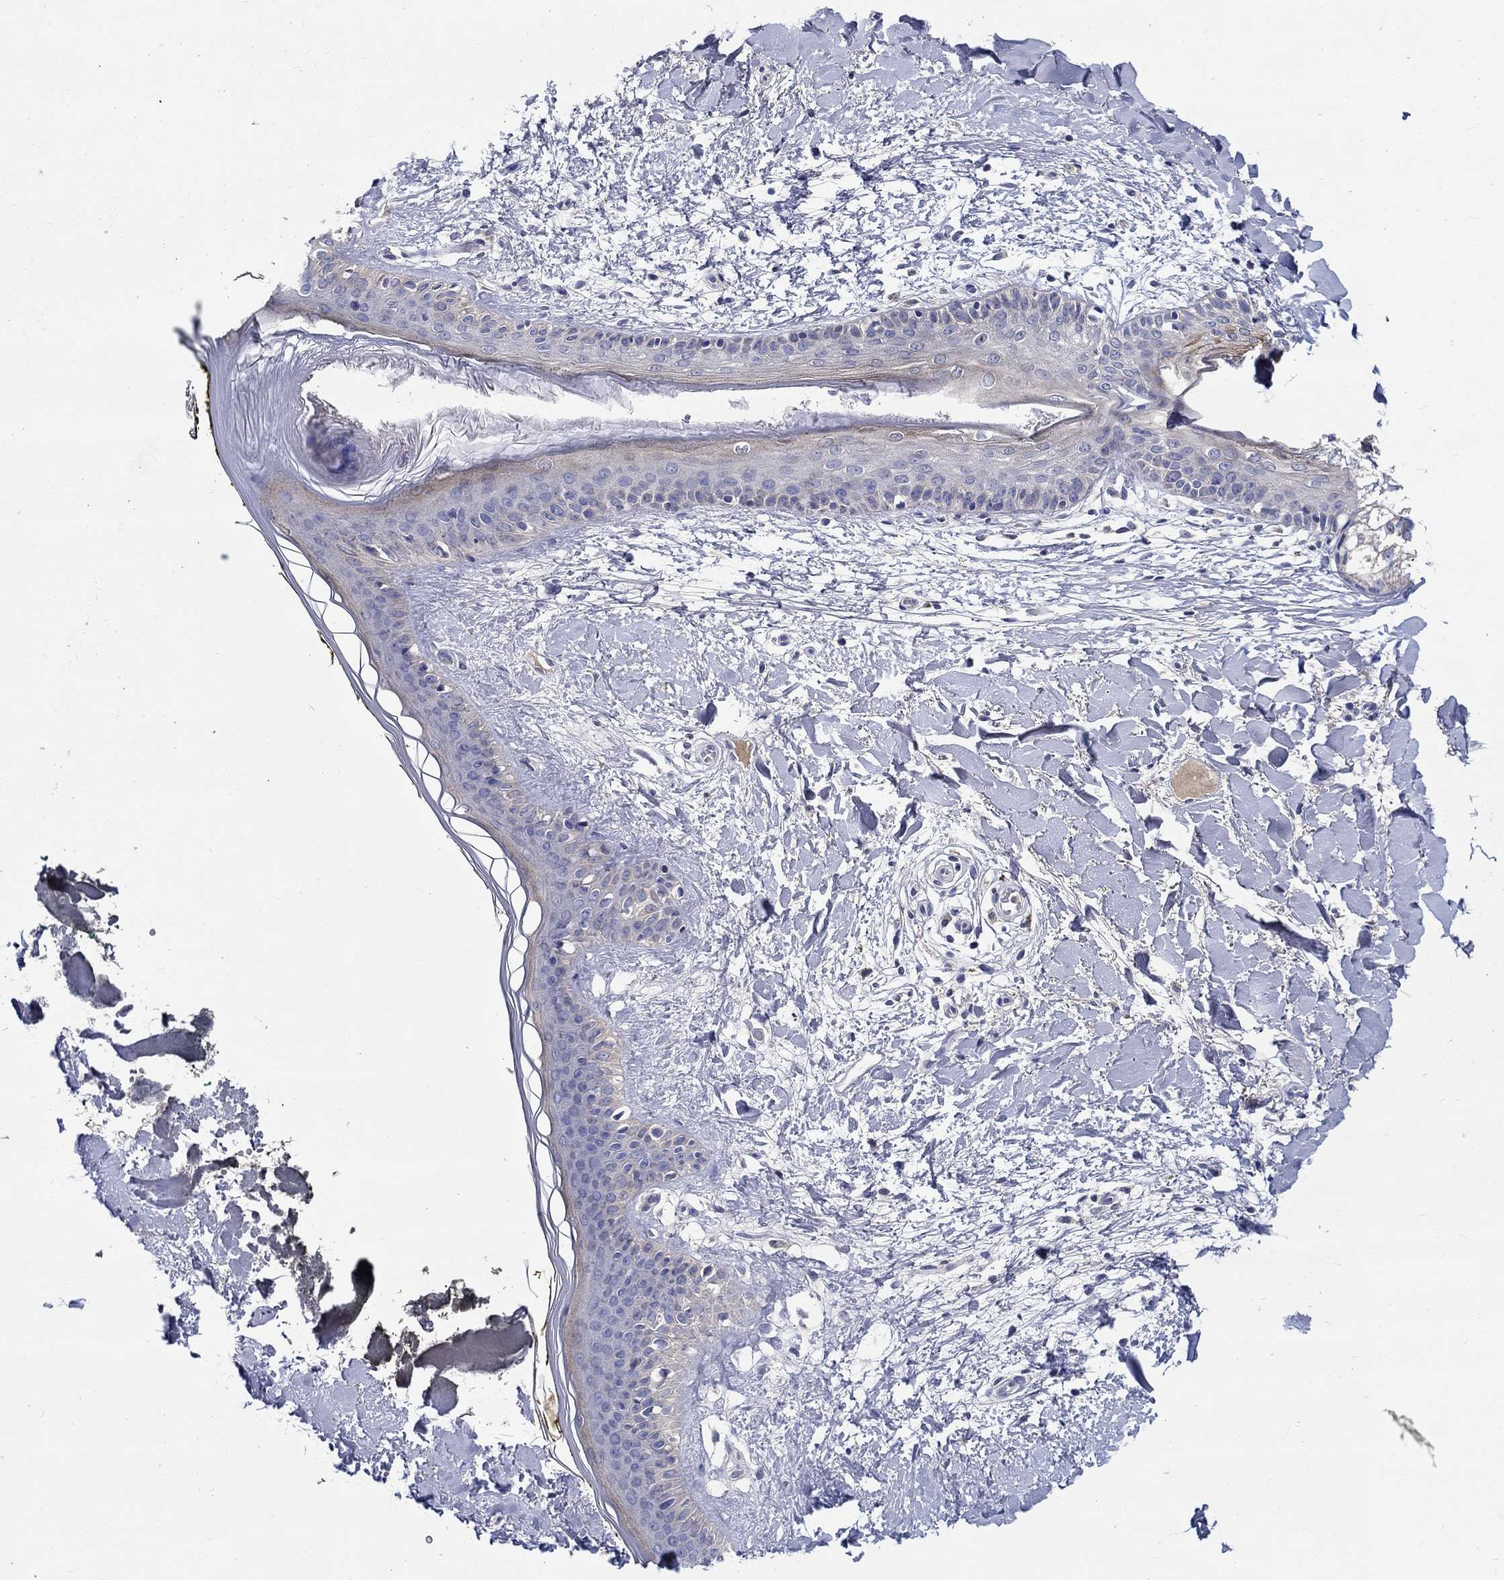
{"staining": {"intensity": "negative", "quantity": "none", "location": "none"}, "tissue": "skin", "cell_type": "Fibroblasts", "image_type": "normal", "snomed": [{"axis": "morphology", "description": "Normal tissue, NOS"}, {"axis": "topography", "description": "Skin"}], "caption": "An image of human skin is negative for staining in fibroblasts. (Stains: DAB IHC with hematoxylin counter stain, Microscopy: brightfield microscopy at high magnification).", "gene": "CHIT1", "patient": {"sex": "female", "age": 34}}